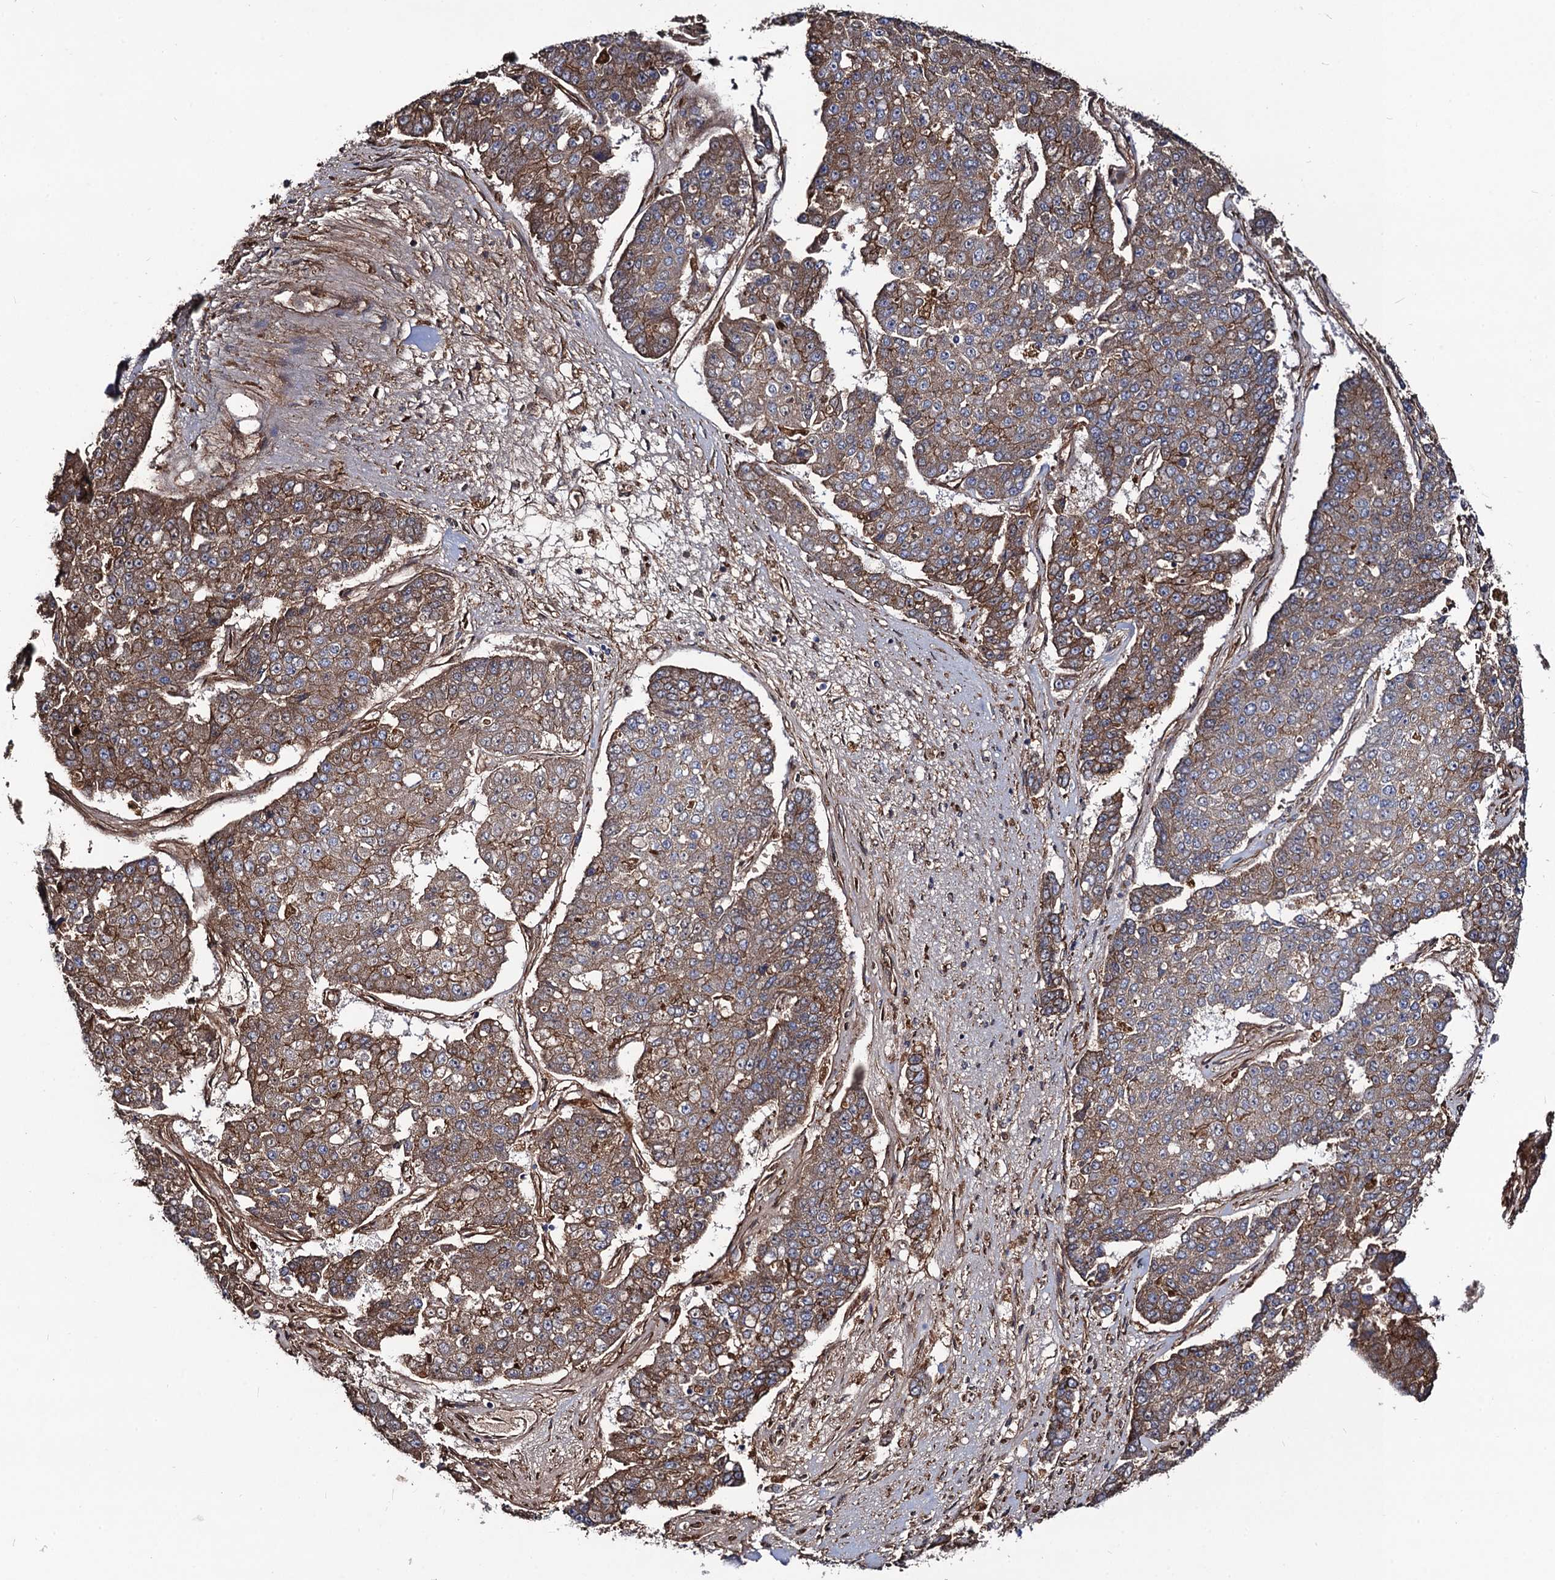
{"staining": {"intensity": "moderate", "quantity": ">75%", "location": "cytoplasmic/membranous"}, "tissue": "pancreatic cancer", "cell_type": "Tumor cells", "image_type": "cancer", "snomed": [{"axis": "morphology", "description": "Adenocarcinoma, NOS"}, {"axis": "topography", "description": "Pancreas"}], "caption": "IHC histopathology image of pancreatic cancer stained for a protein (brown), which demonstrates medium levels of moderate cytoplasmic/membranous expression in about >75% of tumor cells.", "gene": "CIP2A", "patient": {"sex": "male", "age": 50}}